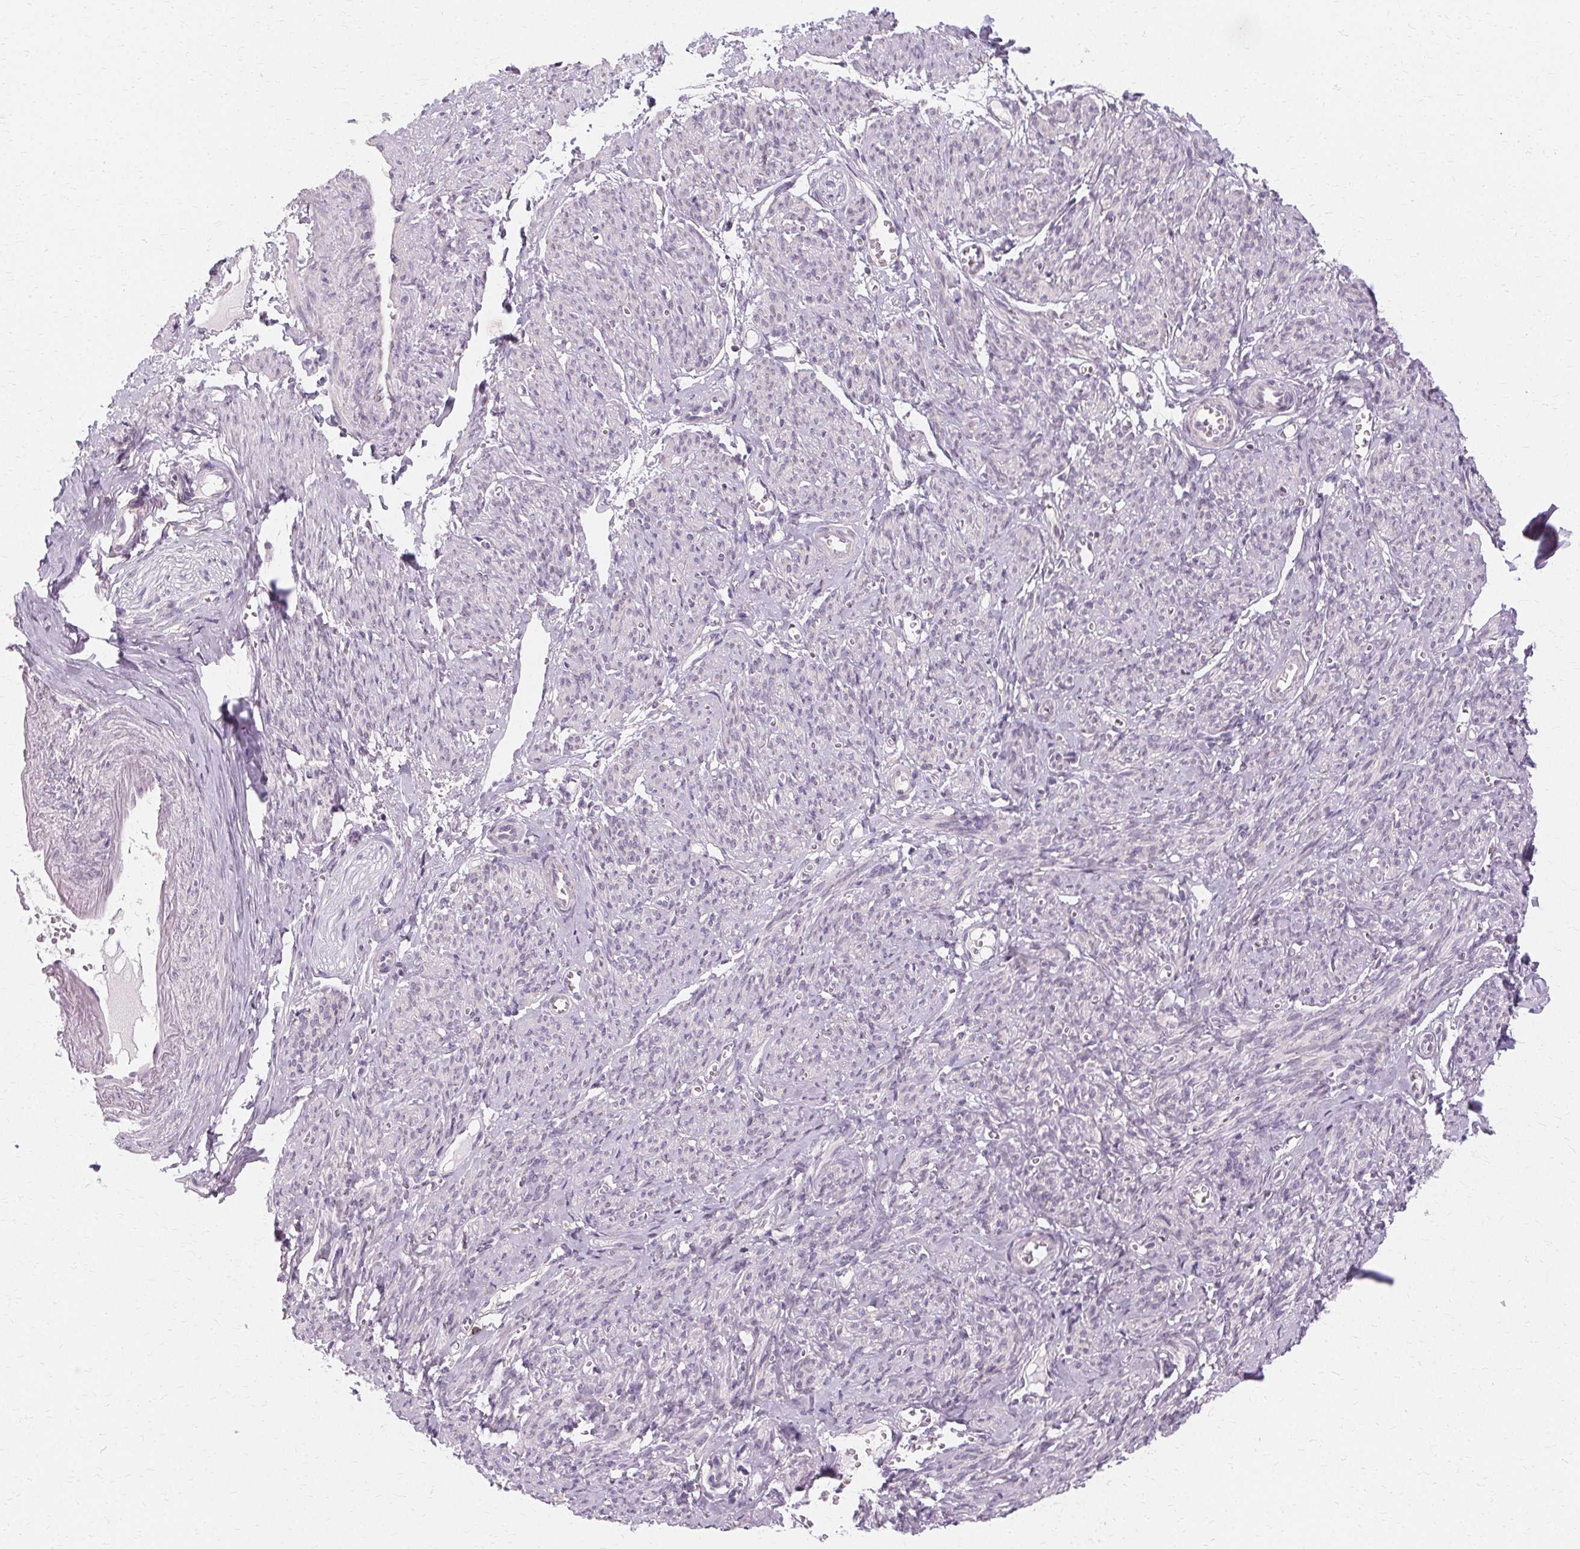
{"staining": {"intensity": "negative", "quantity": "none", "location": "none"}, "tissue": "smooth muscle", "cell_type": "Smooth muscle cells", "image_type": "normal", "snomed": [{"axis": "morphology", "description": "Normal tissue, NOS"}, {"axis": "topography", "description": "Smooth muscle"}], "caption": "This is an IHC histopathology image of normal smooth muscle. There is no staining in smooth muscle cells.", "gene": "FCRL3", "patient": {"sex": "female", "age": 65}}